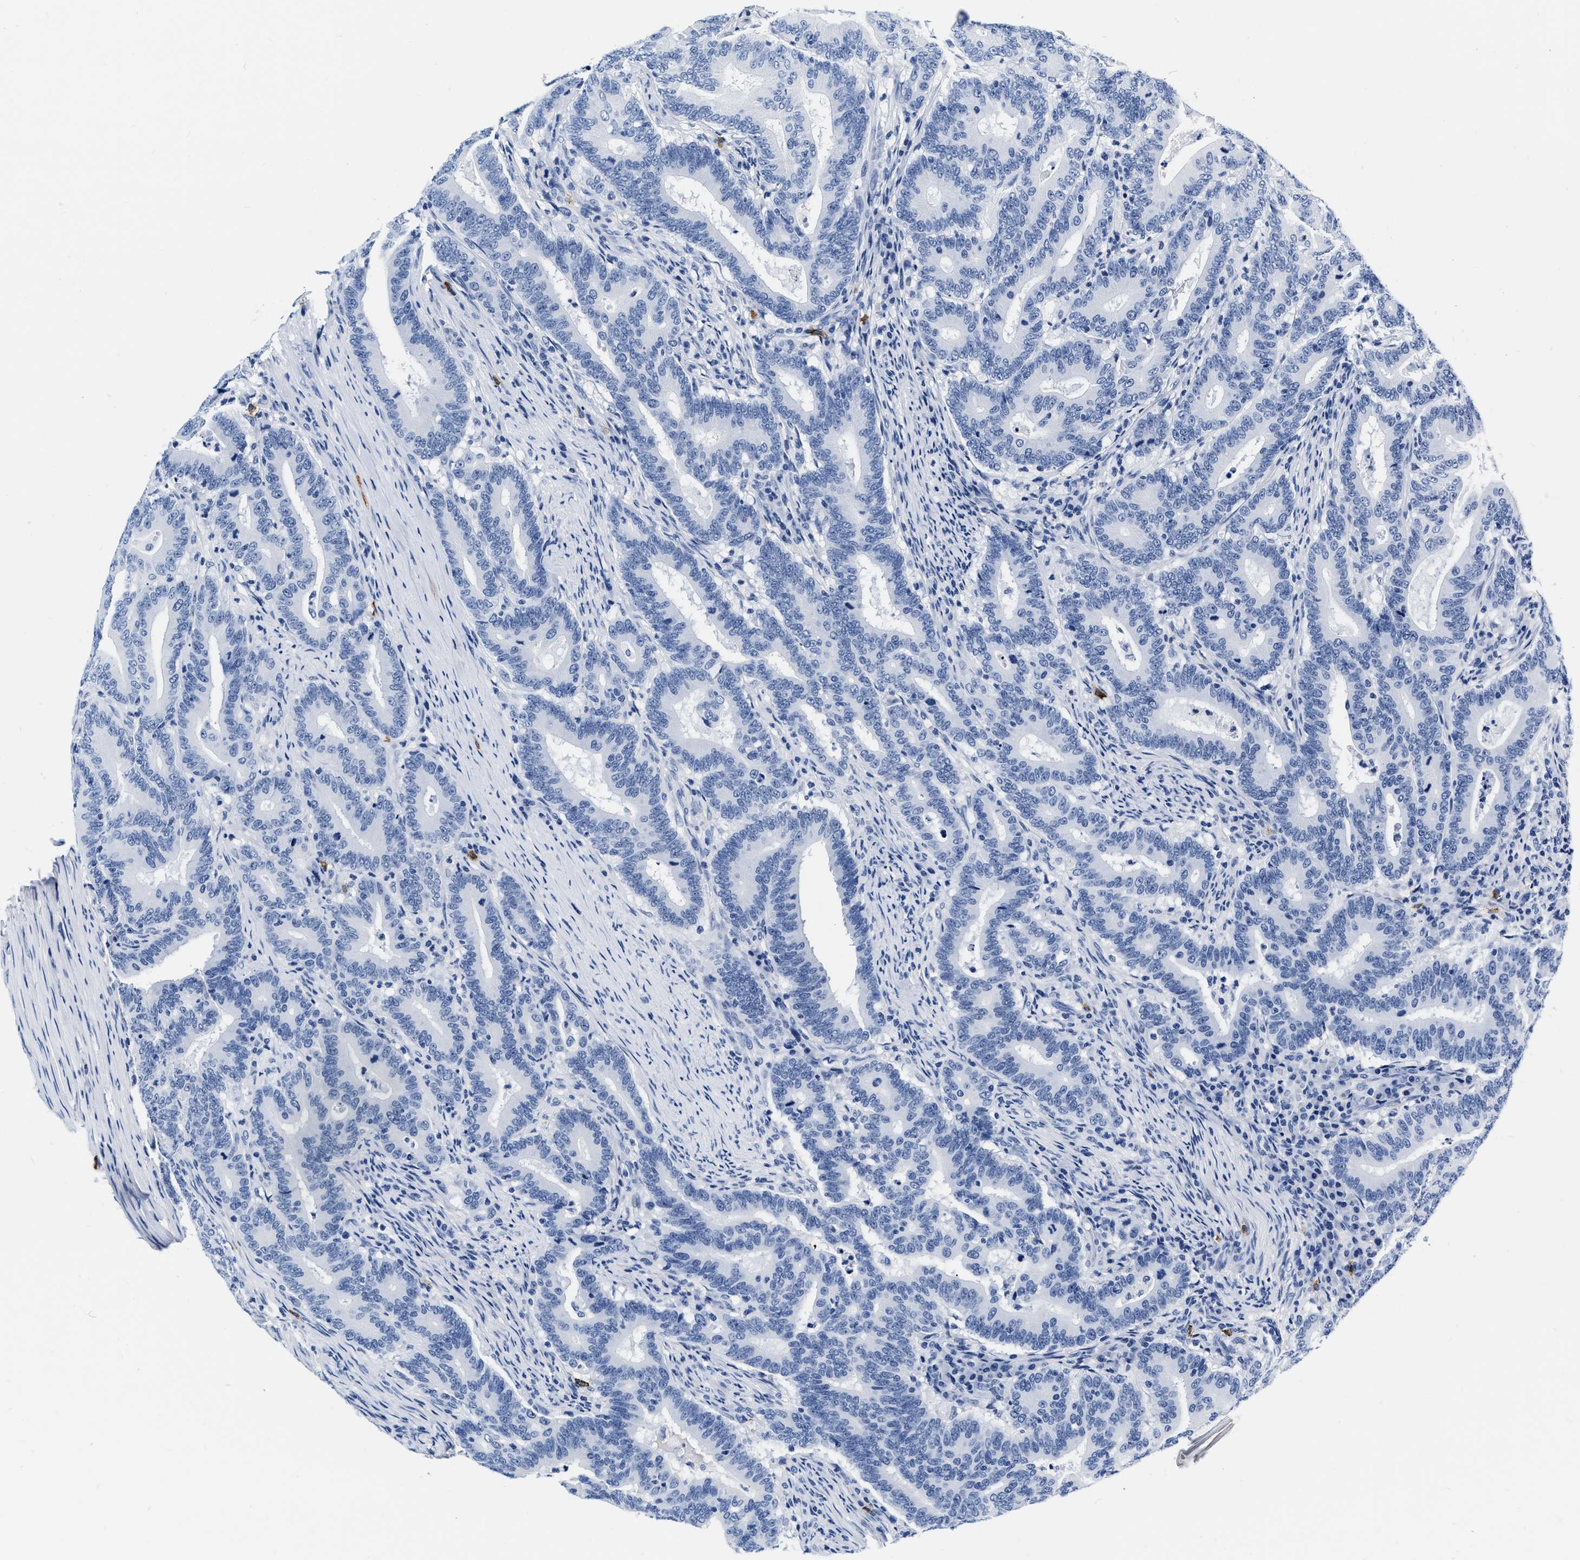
{"staining": {"intensity": "negative", "quantity": "none", "location": "none"}, "tissue": "colorectal cancer", "cell_type": "Tumor cells", "image_type": "cancer", "snomed": [{"axis": "morphology", "description": "Adenocarcinoma, NOS"}, {"axis": "topography", "description": "Colon"}], "caption": "Adenocarcinoma (colorectal) was stained to show a protein in brown. There is no significant expression in tumor cells.", "gene": "CER1", "patient": {"sex": "female", "age": 66}}